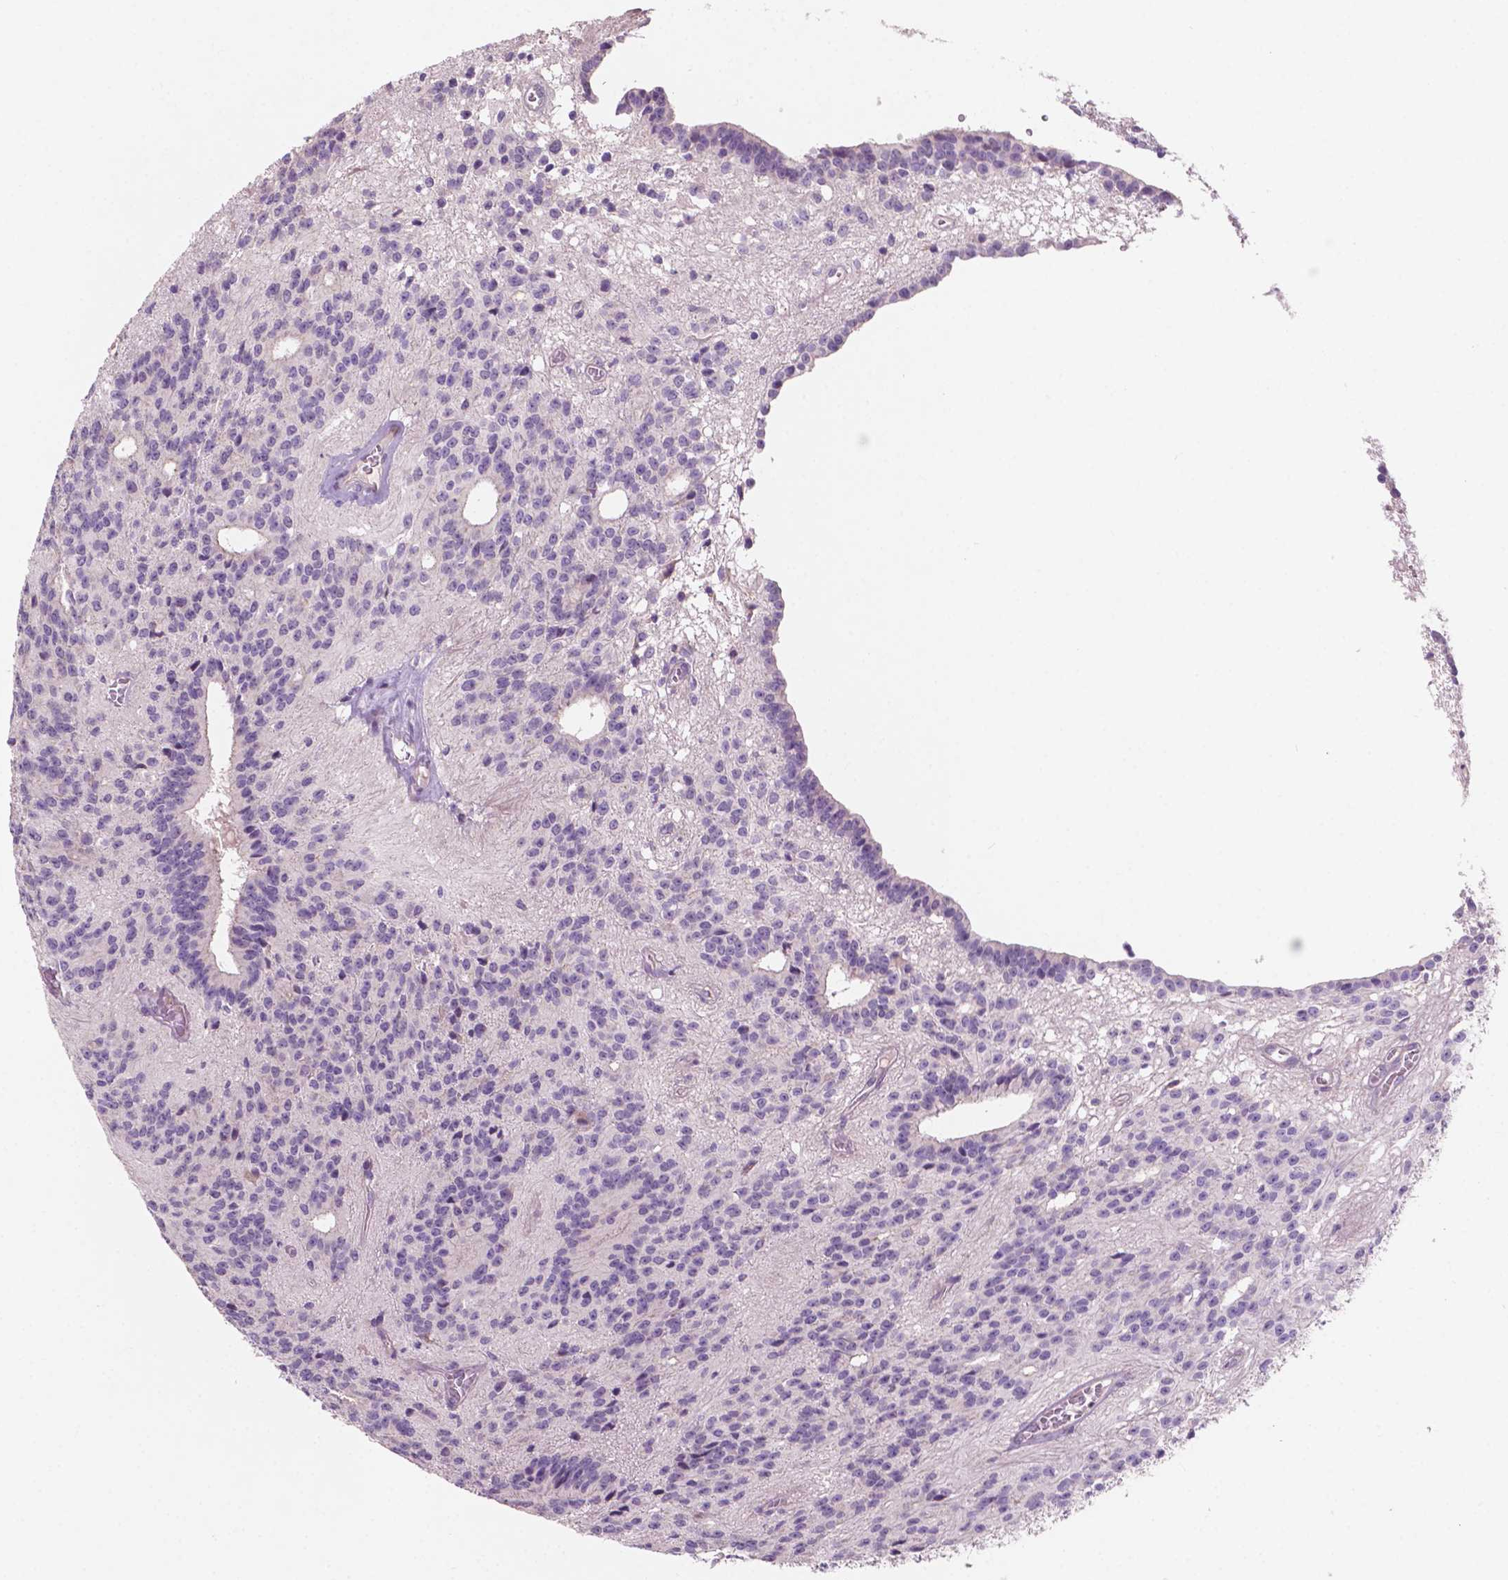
{"staining": {"intensity": "negative", "quantity": "none", "location": "none"}, "tissue": "glioma", "cell_type": "Tumor cells", "image_type": "cancer", "snomed": [{"axis": "morphology", "description": "Glioma, malignant, Low grade"}, {"axis": "topography", "description": "Brain"}], "caption": "Image shows no protein positivity in tumor cells of malignant glioma (low-grade) tissue.", "gene": "LRP1B", "patient": {"sex": "male", "age": 31}}